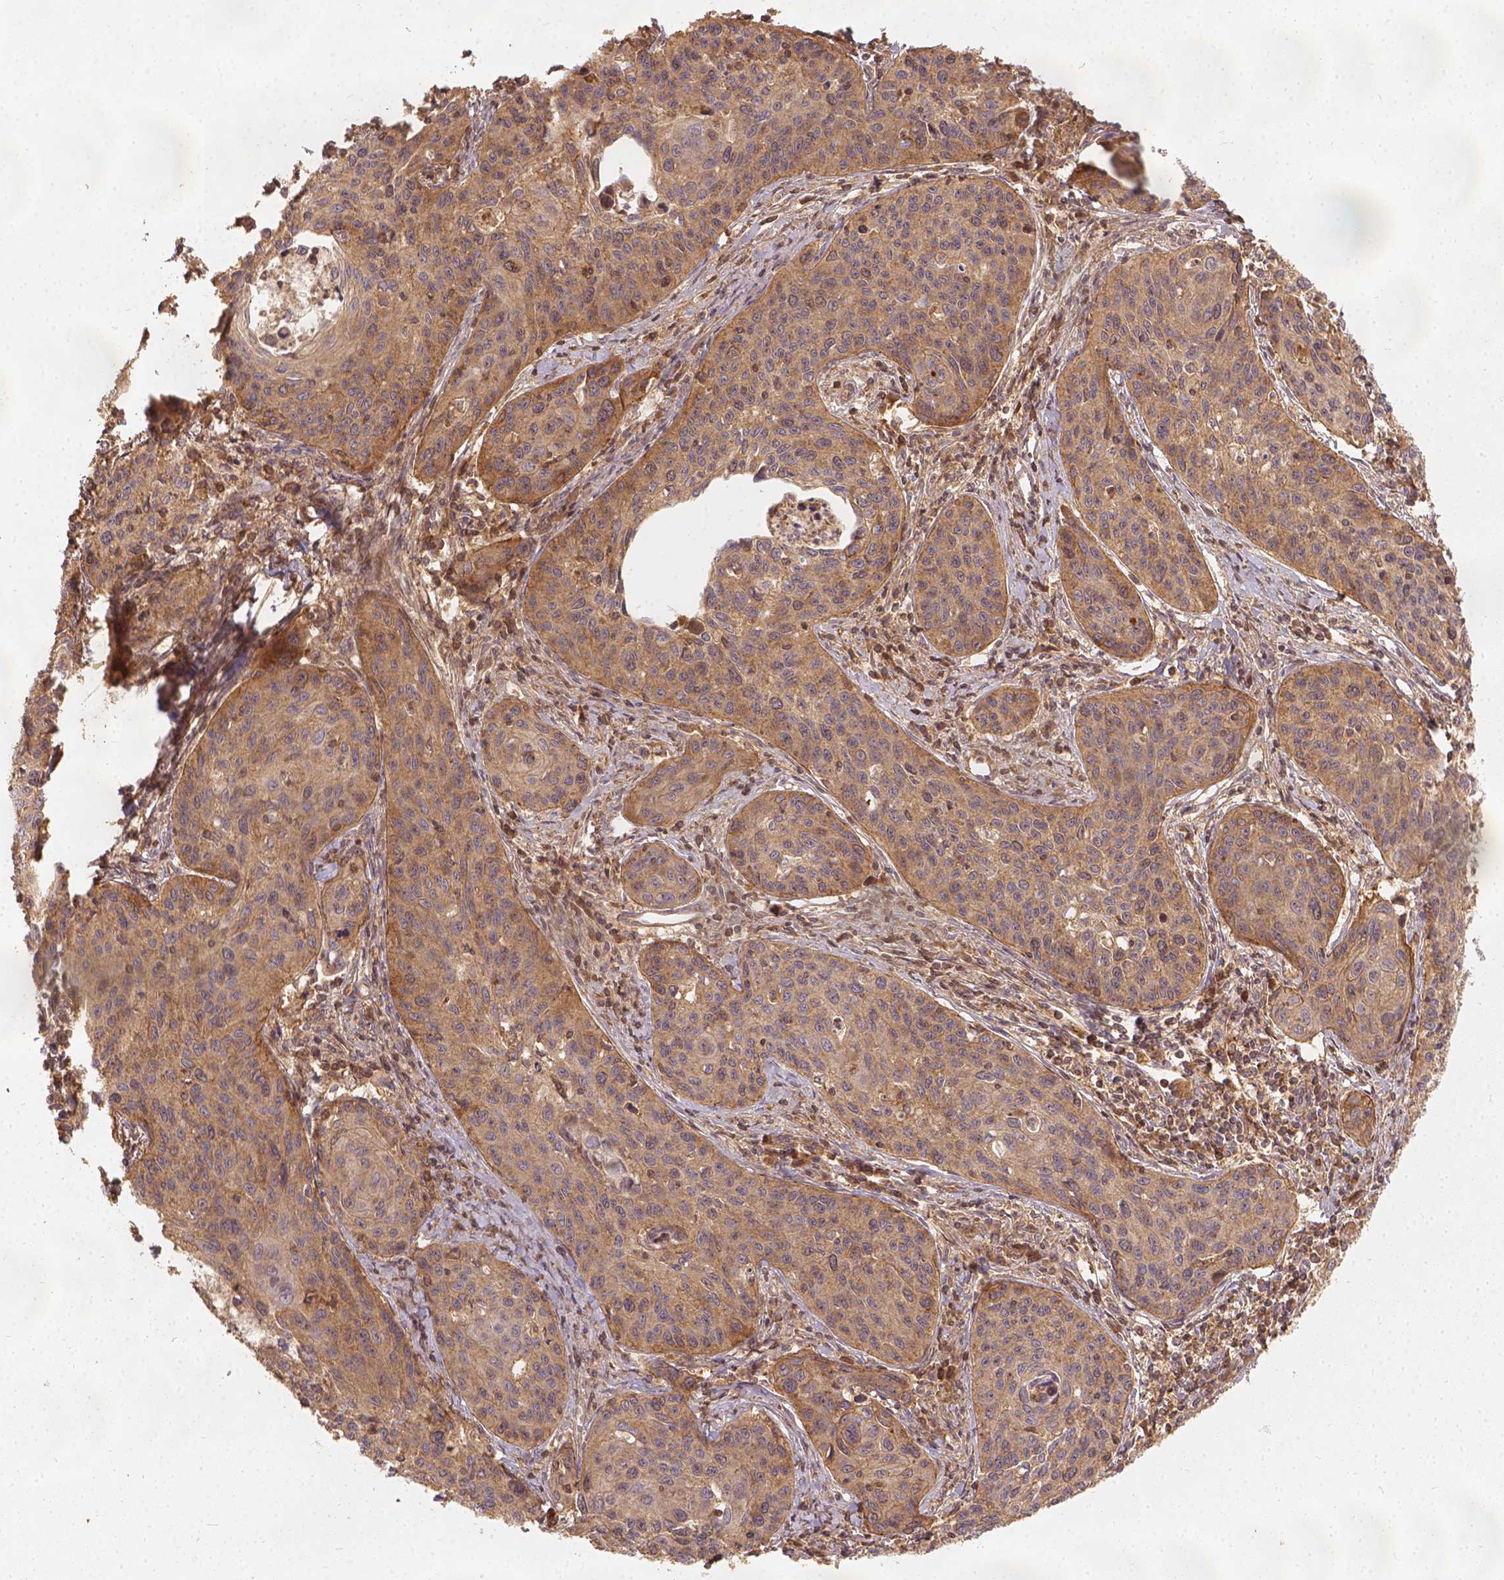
{"staining": {"intensity": "moderate", "quantity": ">75%", "location": "cytoplasmic/membranous"}, "tissue": "cervical cancer", "cell_type": "Tumor cells", "image_type": "cancer", "snomed": [{"axis": "morphology", "description": "Squamous cell carcinoma, NOS"}, {"axis": "topography", "description": "Cervix"}], "caption": "A brown stain shows moderate cytoplasmic/membranous staining of a protein in cervical squamous cell carcinoma tumor cells.", "gene": "XPR1", "patient": {"sex": "female", "age": 31}}